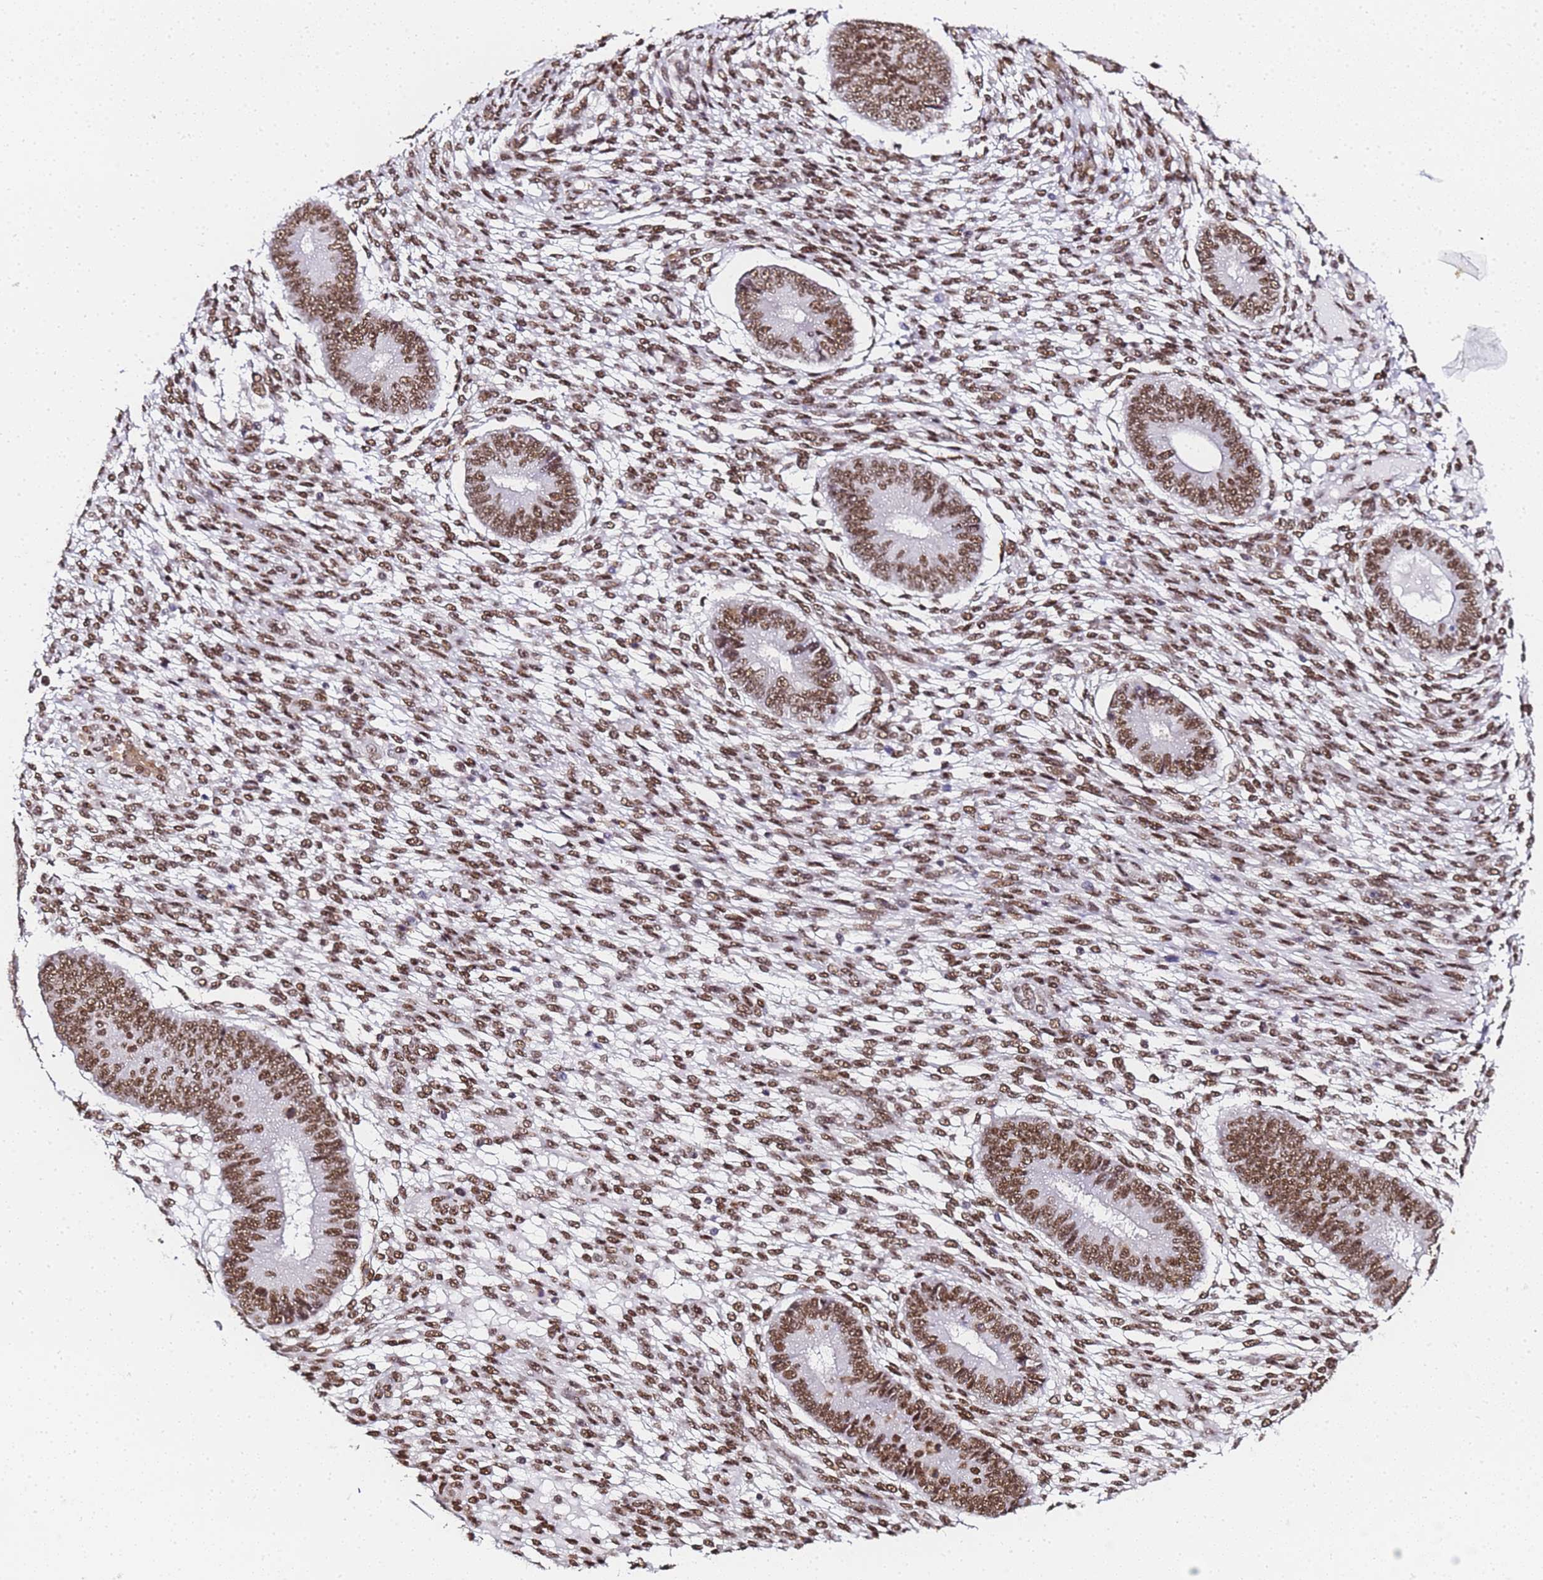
{"staining": {"intensity": "moderate", "quantity": ">75%", "location": "nuclear"}, "tissue": "endometrium", "cell_type": "Cells in endometrial stroma", "image_type": "normal", "snomed": [{"axis": "morphology", "description": "Normal tissue, NOS"}, {"axis": "topography", "description": "Endometrium"}], "caption": "A medium amount of moderate nuclear staining is seen in about >75% of cells in endometrial stroma in benign endometrium.", "gene": "POLR1A", "patient": {"sex": "female", "age": 49}}